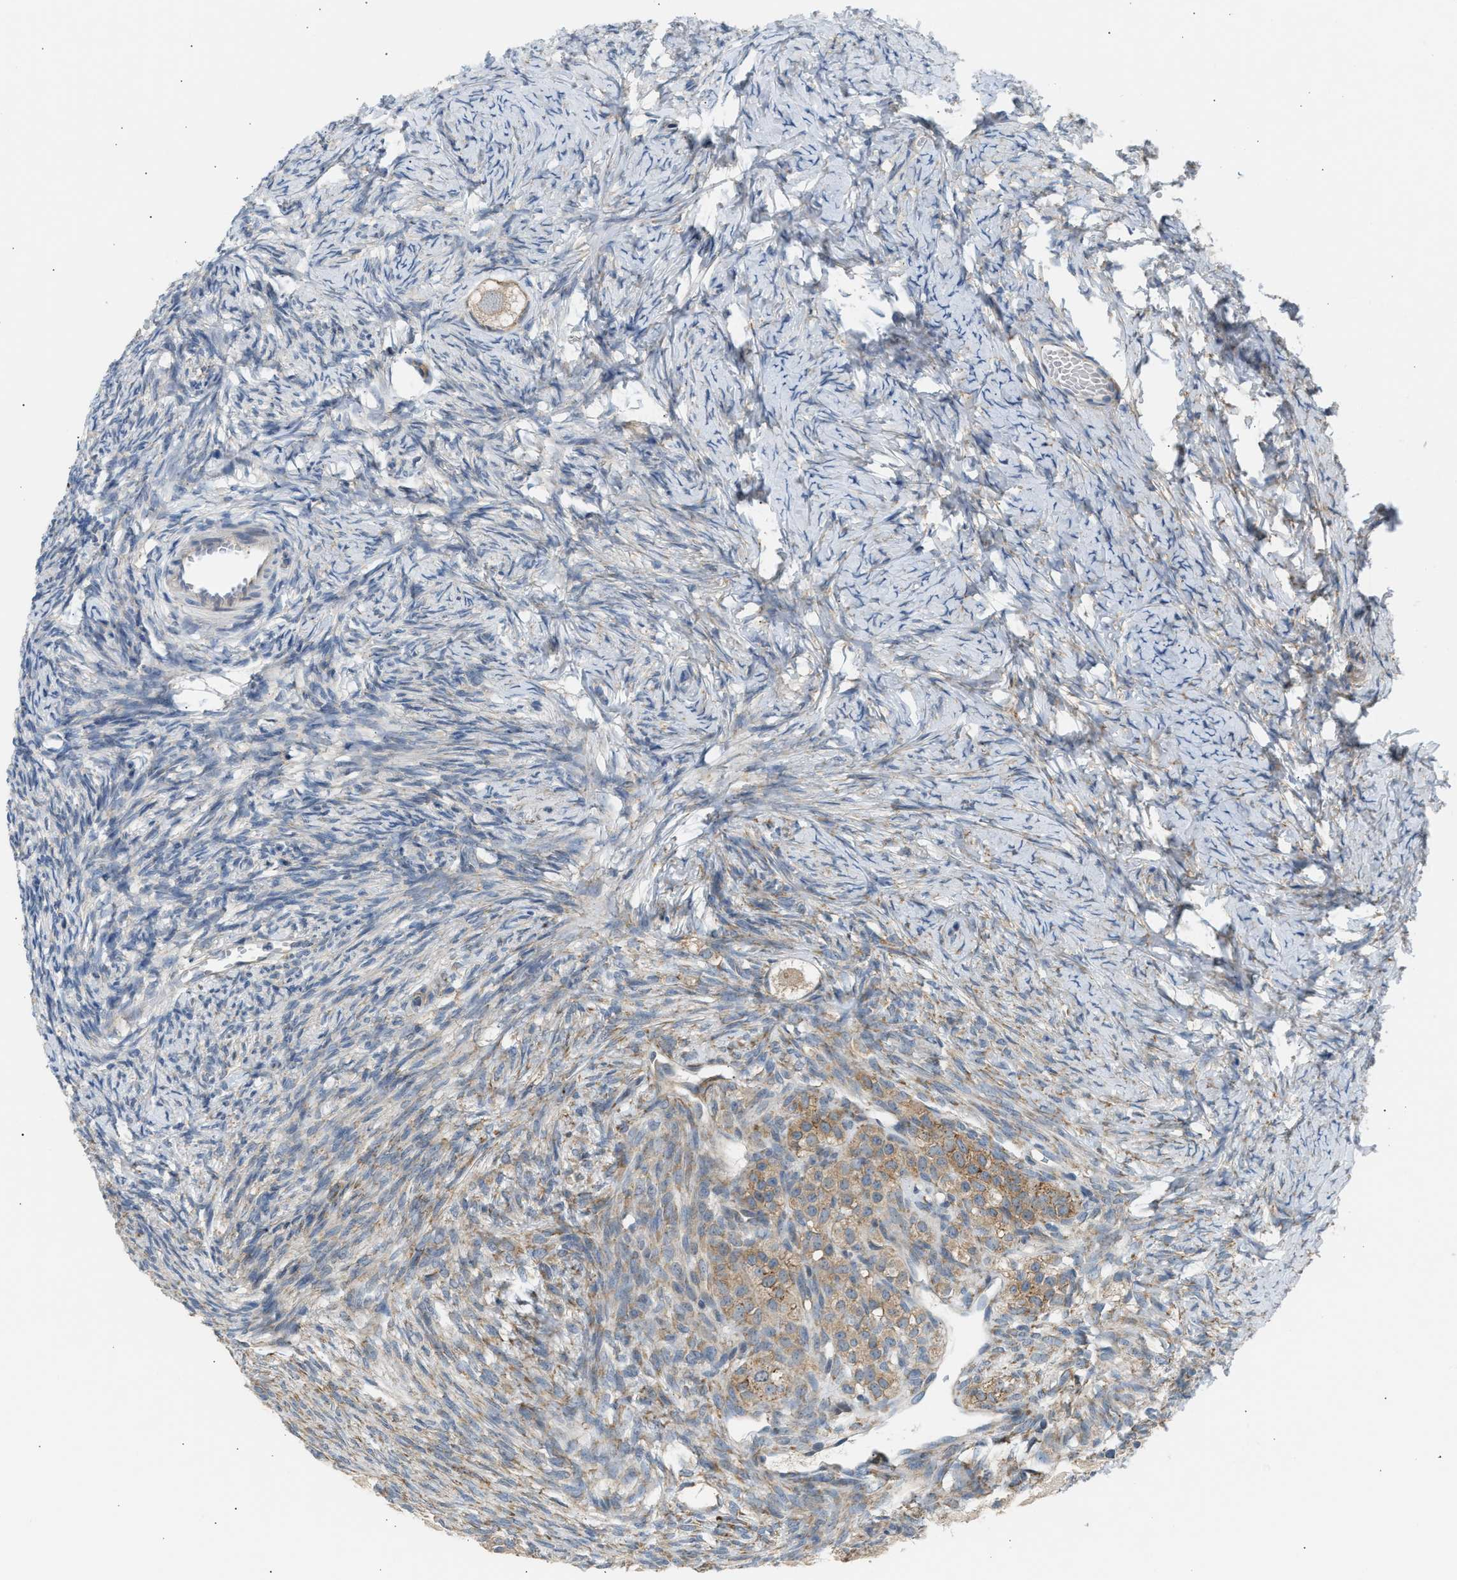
{"staining": {"intensity": "weak", "quantity": ">75%", "location": "cytoplasmic/membranous"}, "tissue": "ovary", "cell_type": "Follicle cells", "image_type": "normal", "snomed": [{"axis": "morphology", "description": "Normal tissue, NOS"}, {"axis": "topography", "description": "Ovary"}], "caption": "High-magnification brightfield microscopy of unremarkable ovary stained with DAB (brown) and counterstained with hematoxylin (blue). follicle cells exhibit weak cytoplasmic/membranous positivity is seen in approximately>75% of cells. The staining is performed using DAB (3,3'-diaminobenzidine) brown chromogen to label protein expression. The nuclei are counter-stained blue using hematoxylin.", "gene": "KCNC2", "patient": {"sex": "female", "age": 27}}